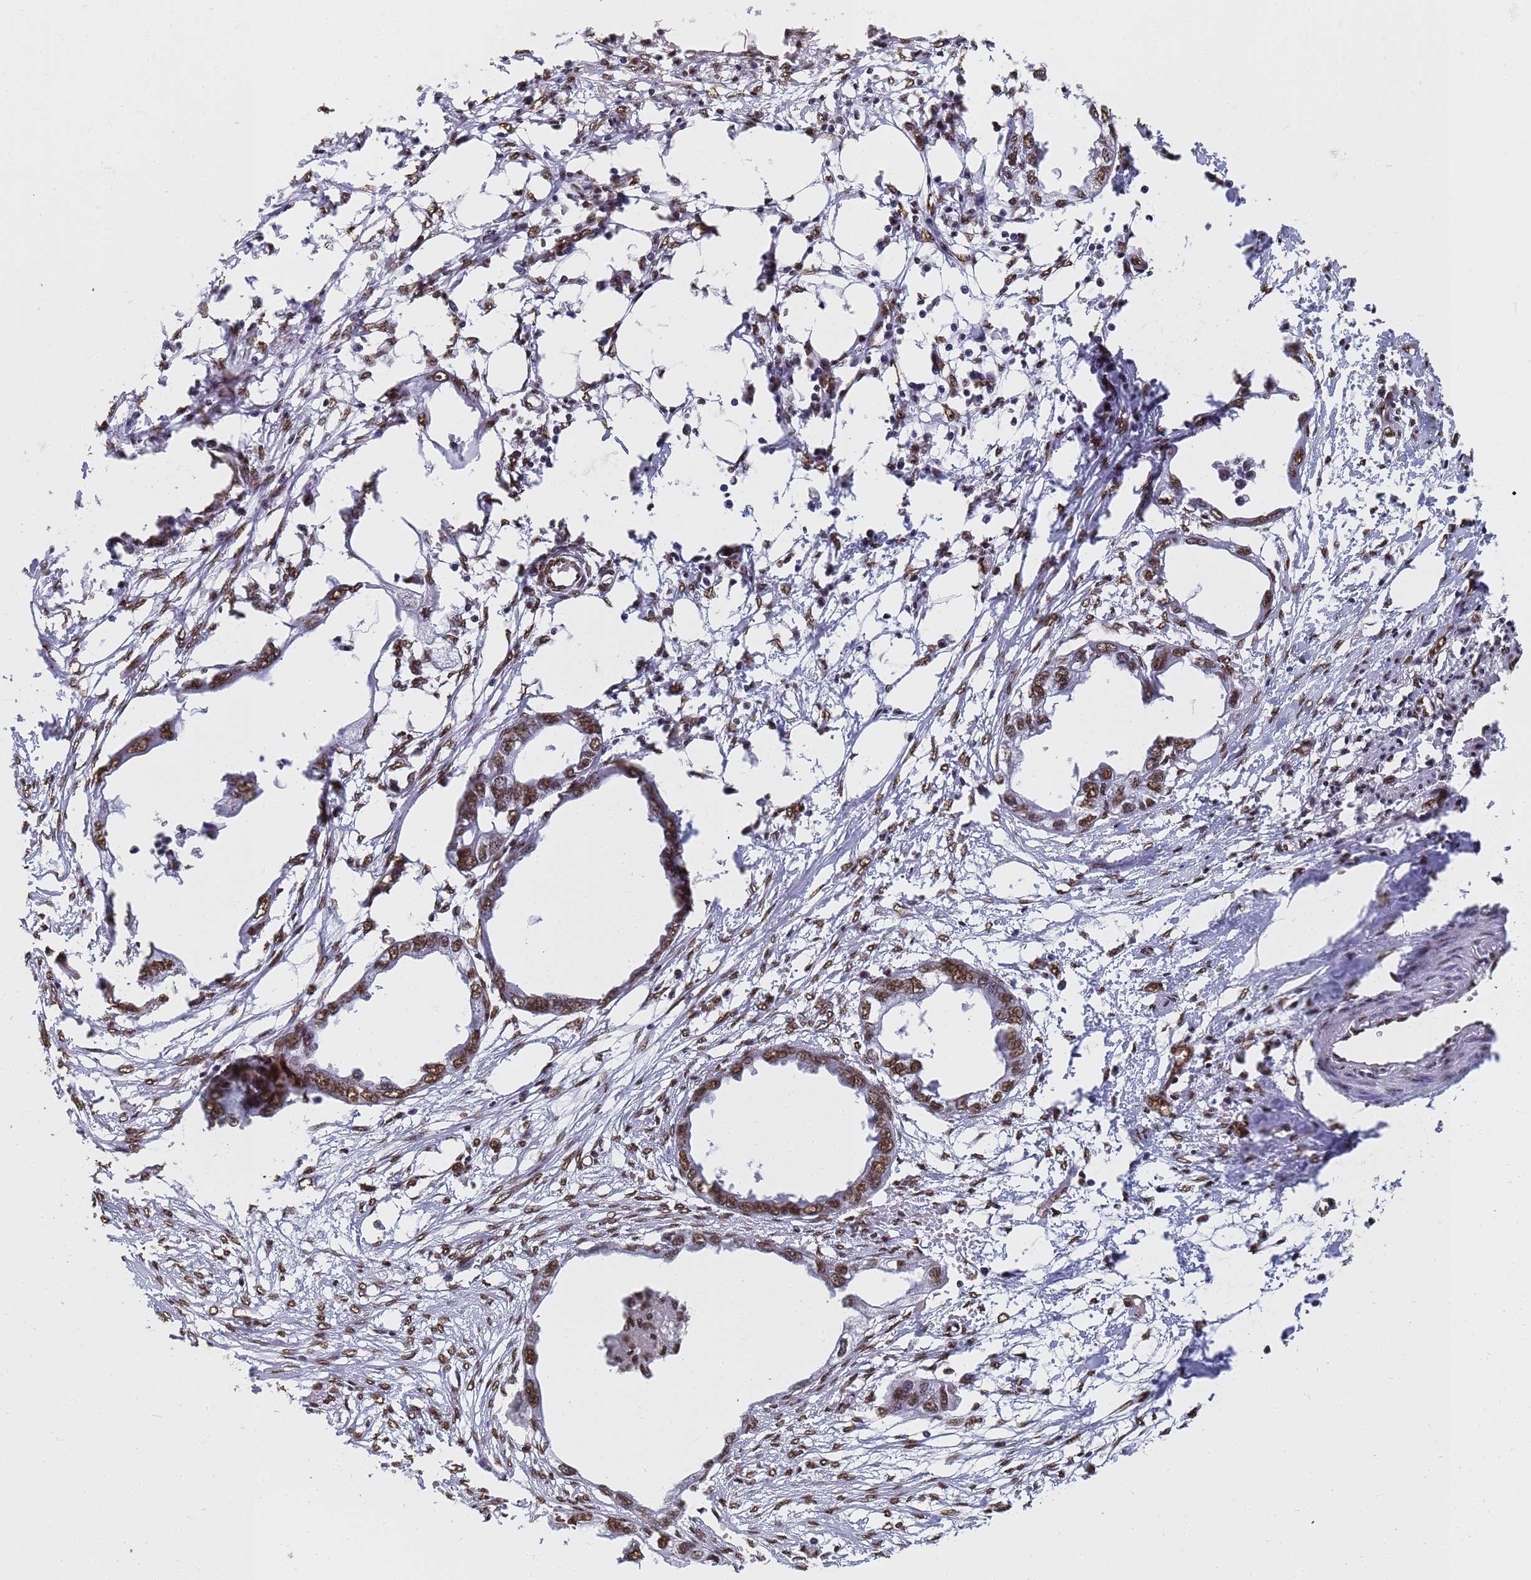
{"staining": {"intensity": "moderate", "quantity": ">75%", "location": "nuclear"}, "tissue": "endometrial cancer", "cell_type": "Tumor cells", "image_type": "cancer", "snomed": [{"axis": "morphology", "description": "Adenocarcinoma, NOS"}, {"axis": "morphology", "description": "Adenocarcinoma, metastatic, NOS"}, {"axis": "topography", "description": "Adipose tissue"}, {"axis": "topography", "description": "Endometrium"}], "caption": "IHC image of human endometrial cancer (metastatic adenocarcinoma) stained for a protein (brown), which exhibits medium levels of moderate nuclear expression in approximately >75% of tumor cells.", "gene": "RAVER2", "patient": {"sex": "female", "age": 67}}